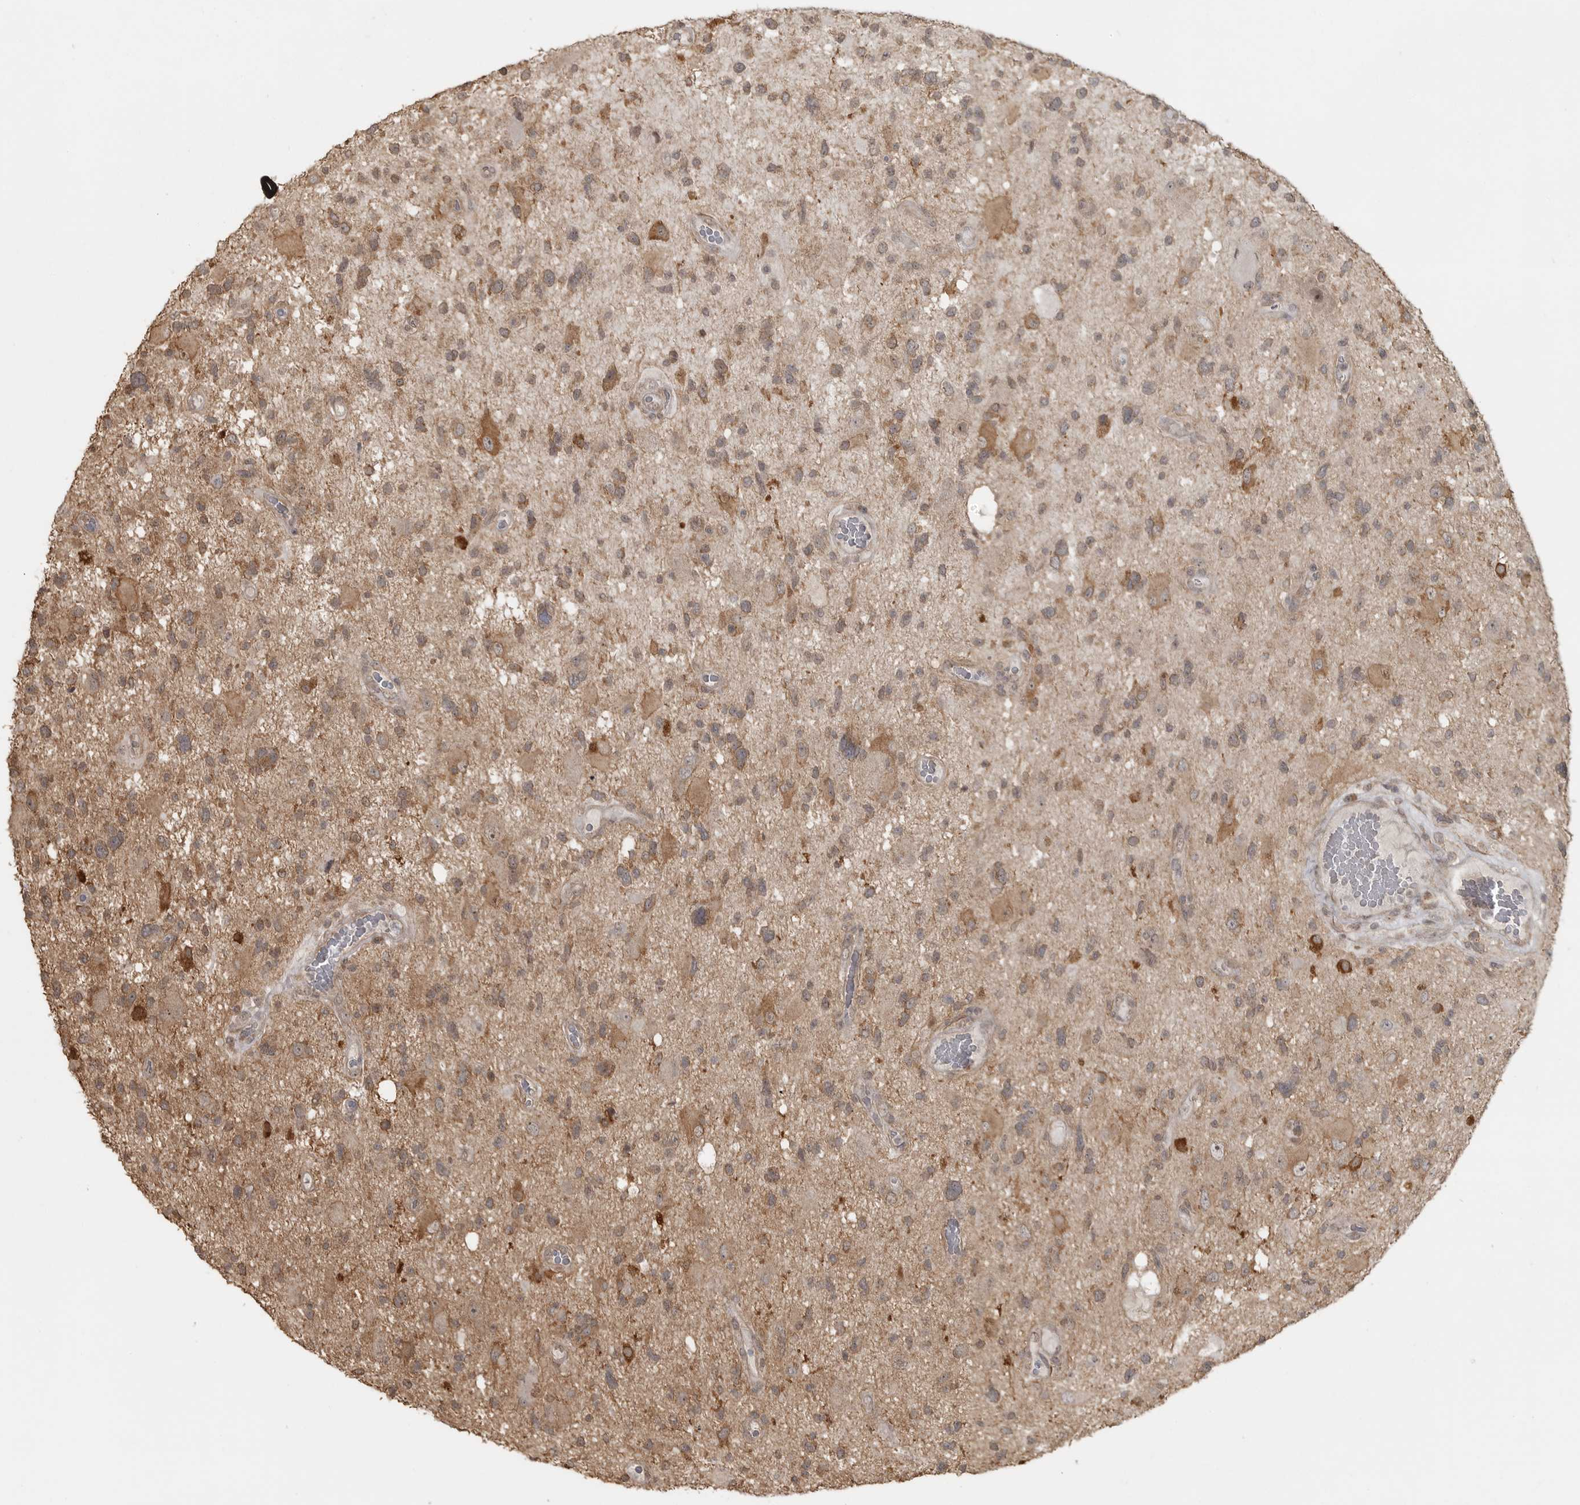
{"staining": {"intensity": "moderate", "quantity": "25%-75%", "location": "cytoplasmic/membranous"}, "tissue": "glioma", "cell_type": "Tumor cells", "image_type": "cancer", "snomed": [{"axis": "morphology", "description": "Glioma, malignant, High grade"}, {"axis": "topography", "description": "Brain"}], "caption": "Glioma stained with DAB immunohistochemistry demonstrates medium levels of moderate cytoplasmic/membranous expression in approximately 25%-75% of tumor cells. Nuclei are stained in blue.", "gene": "LLGL1", "patient": {"sex": "male", "age": 33}}